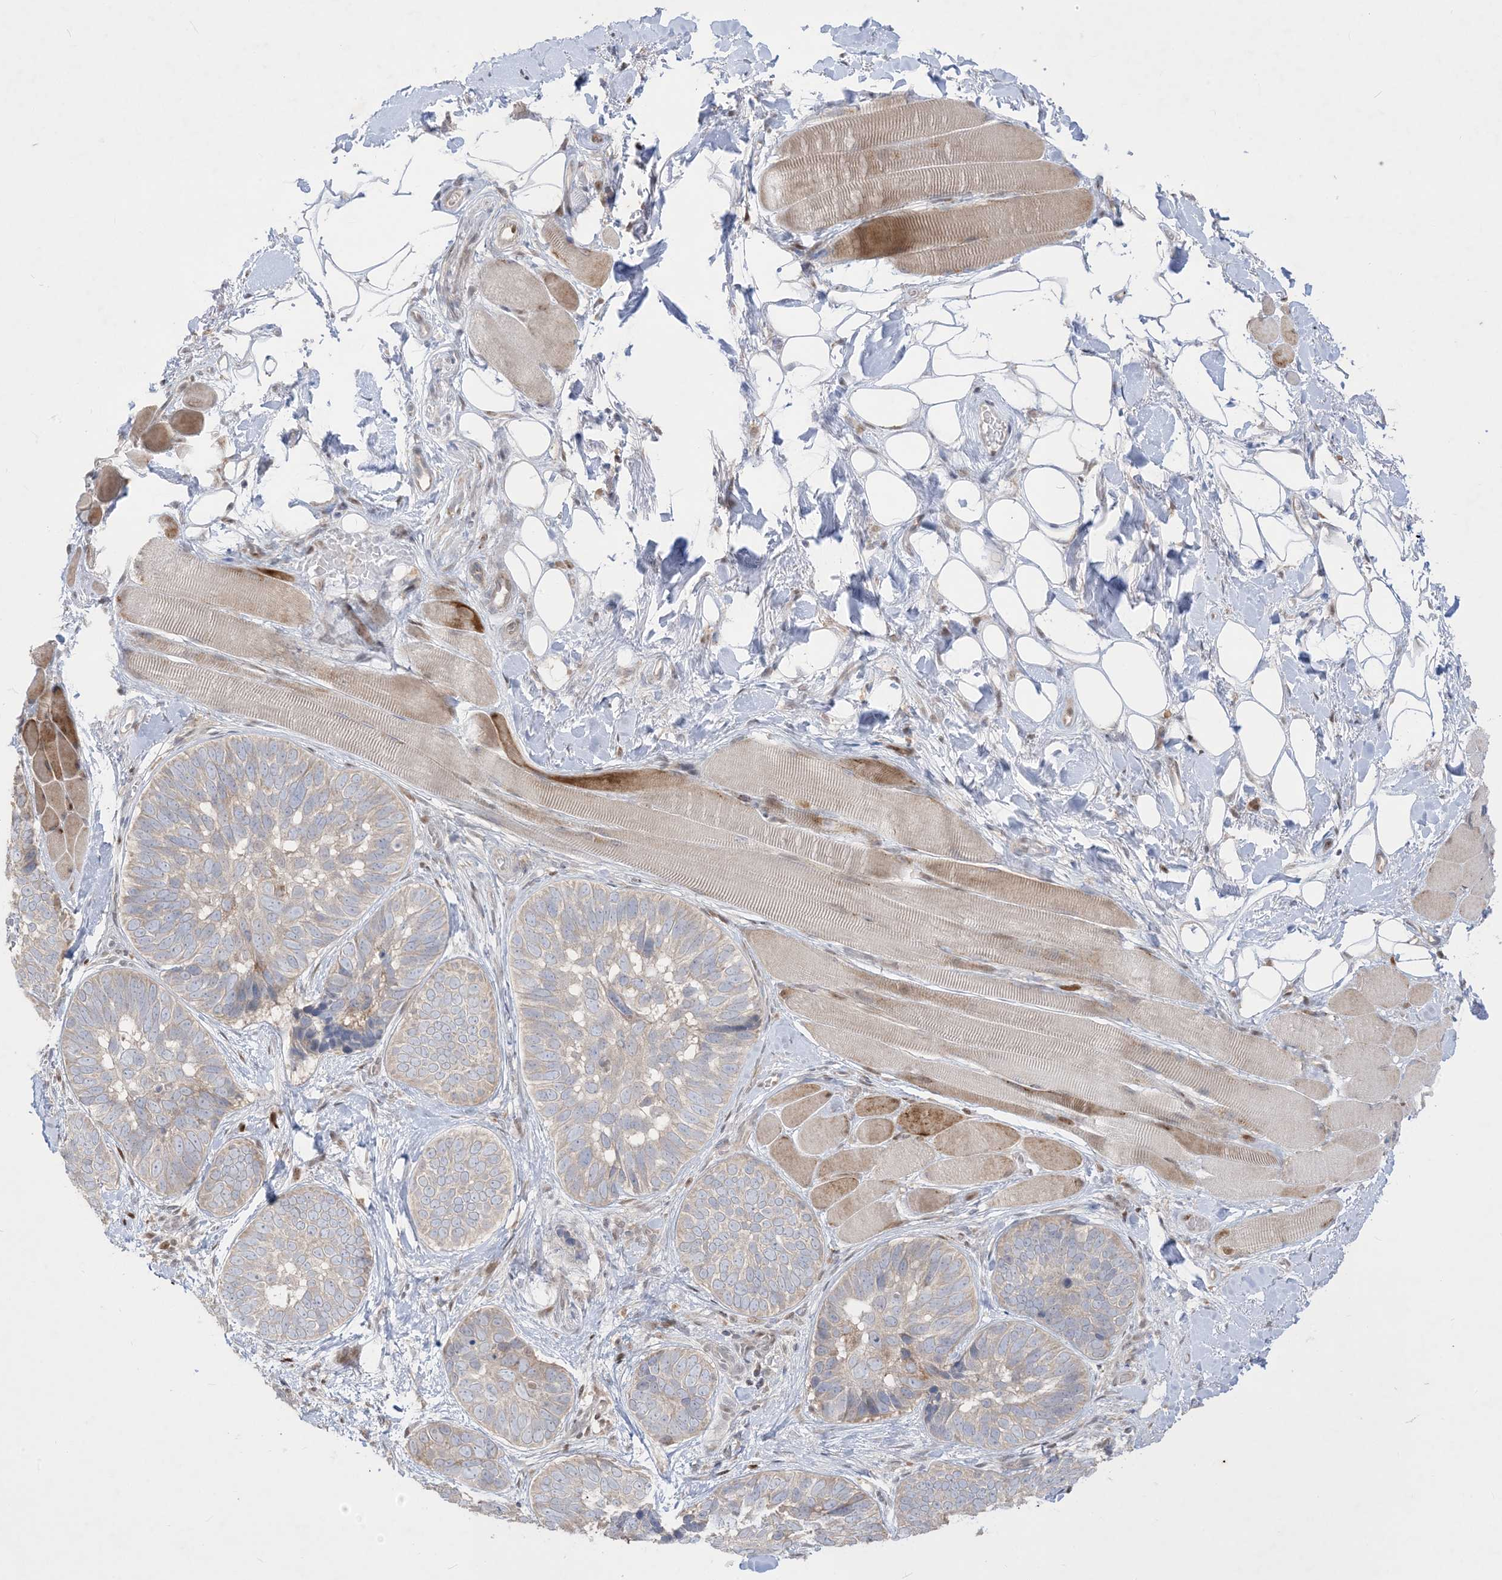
{"staining": {"intensity": "weak", "quantity": "25%-75%", "location": "cytoplasmic/membranous"}, "tissue": "skin cancer", "cell_type": "Tumor cells", "image_type": "cancer", "snomed": [{"axis": "morphology", "description": "Basal cell carcinoma"}, {"axis": "topography", "description": "Skin"}], "caption": "This is a micrograph of immunohistochemistry staining of skin basal cell carcinoma, which shows weak positivity in the cytoplasmic/membranous of tumor cells.", "gene": "BHLHE40", "patient": {"sex": "male", "age": 62}}